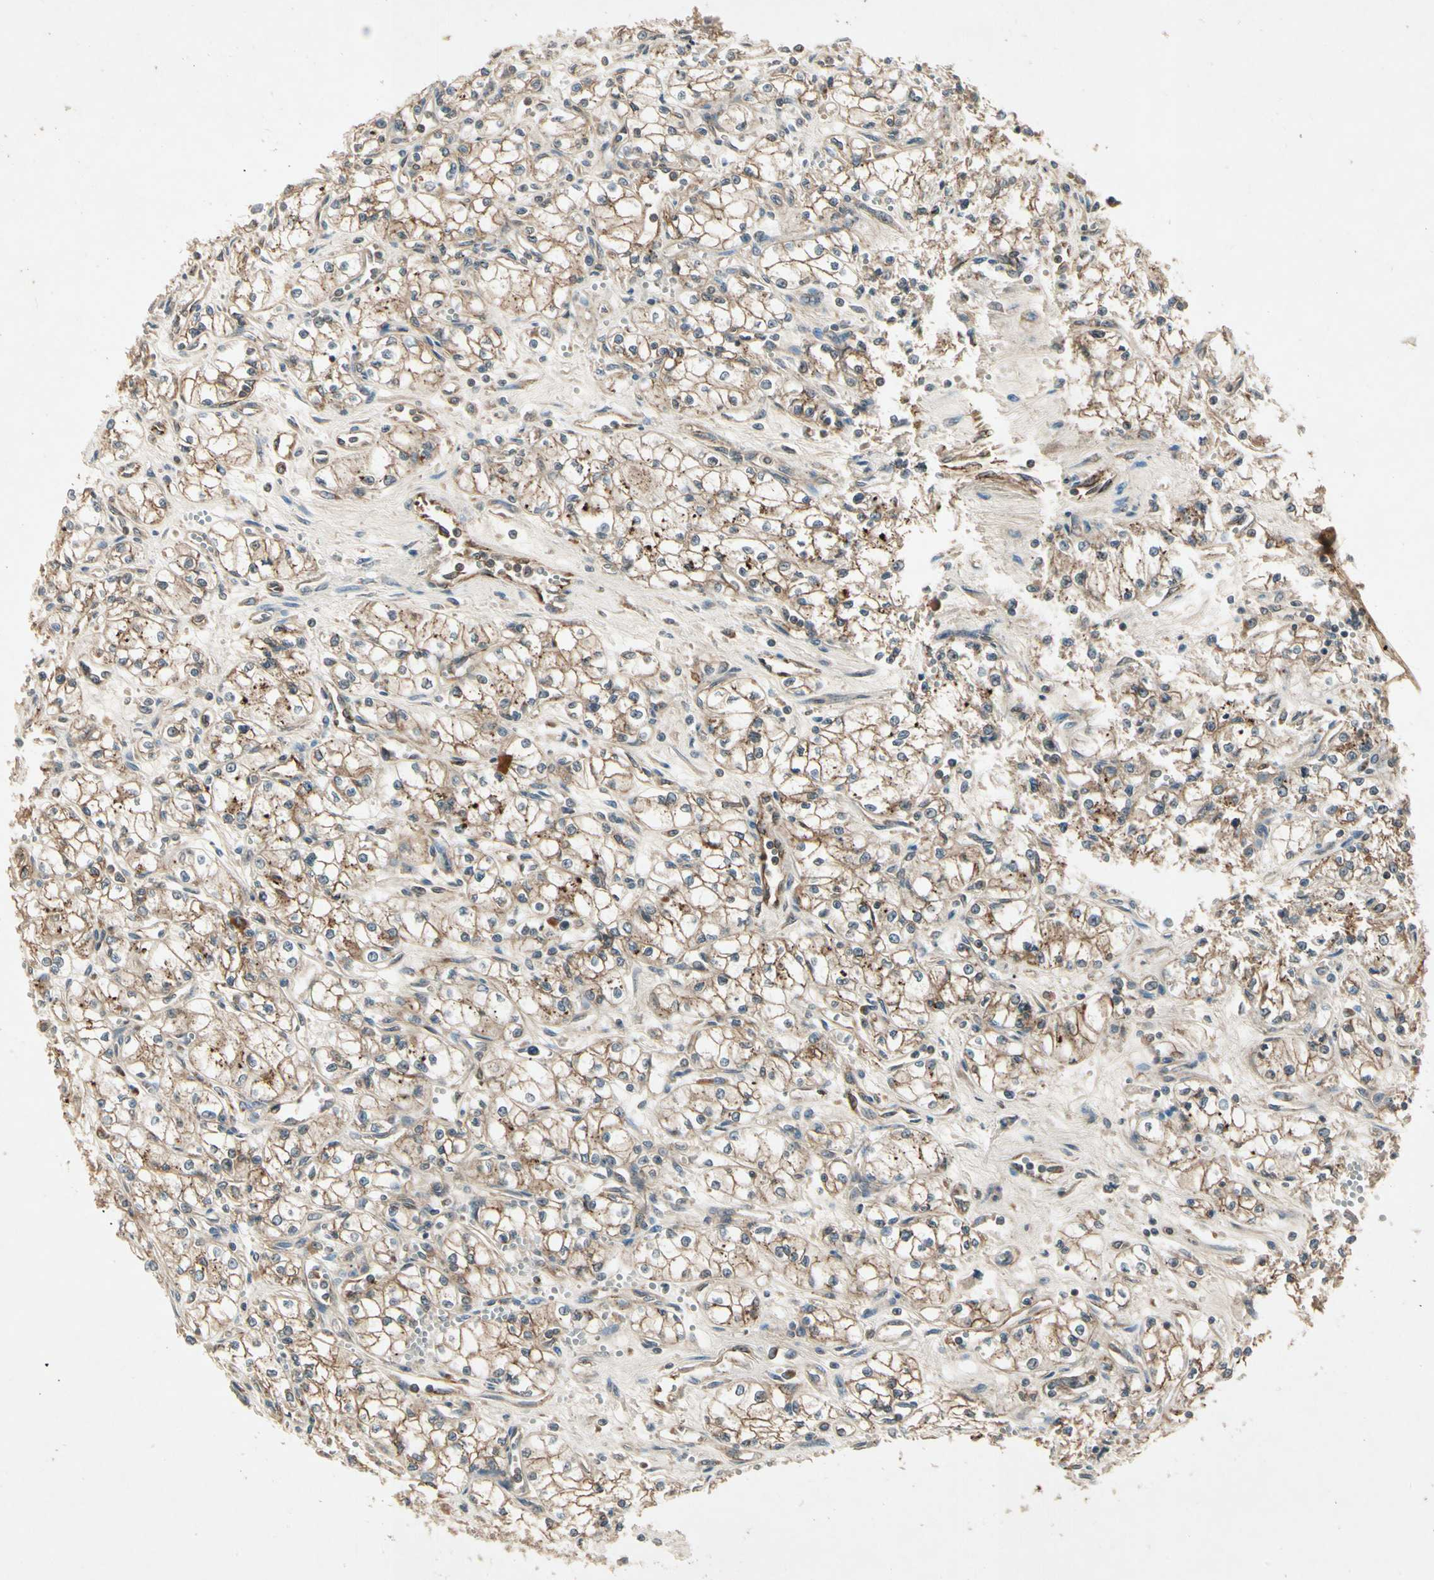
{"staining": {"intensity": "moderate", "quantity": ">75%", "location": "cytoplasmic/membranous"}, "tissue": "renal cancer", "cell_type": "Tumor cells", "image_type": "cancer", "snomed": [{"axis": "morphology", "description": "Normal tissue, NOS"}, {"axis": "morphology", "description": "Adenocarcinoma, NOS"}, {"axis": "topography", "description": "Kidney"}], "caption": "IHC of human renal adenocarcinoma exhibits medium levels of moderate cytoplasmic/membranous expression in approximately >75% of tumor cells.", "gene": "FLOT1", "patient": {"sex": "male", "age": 59}}